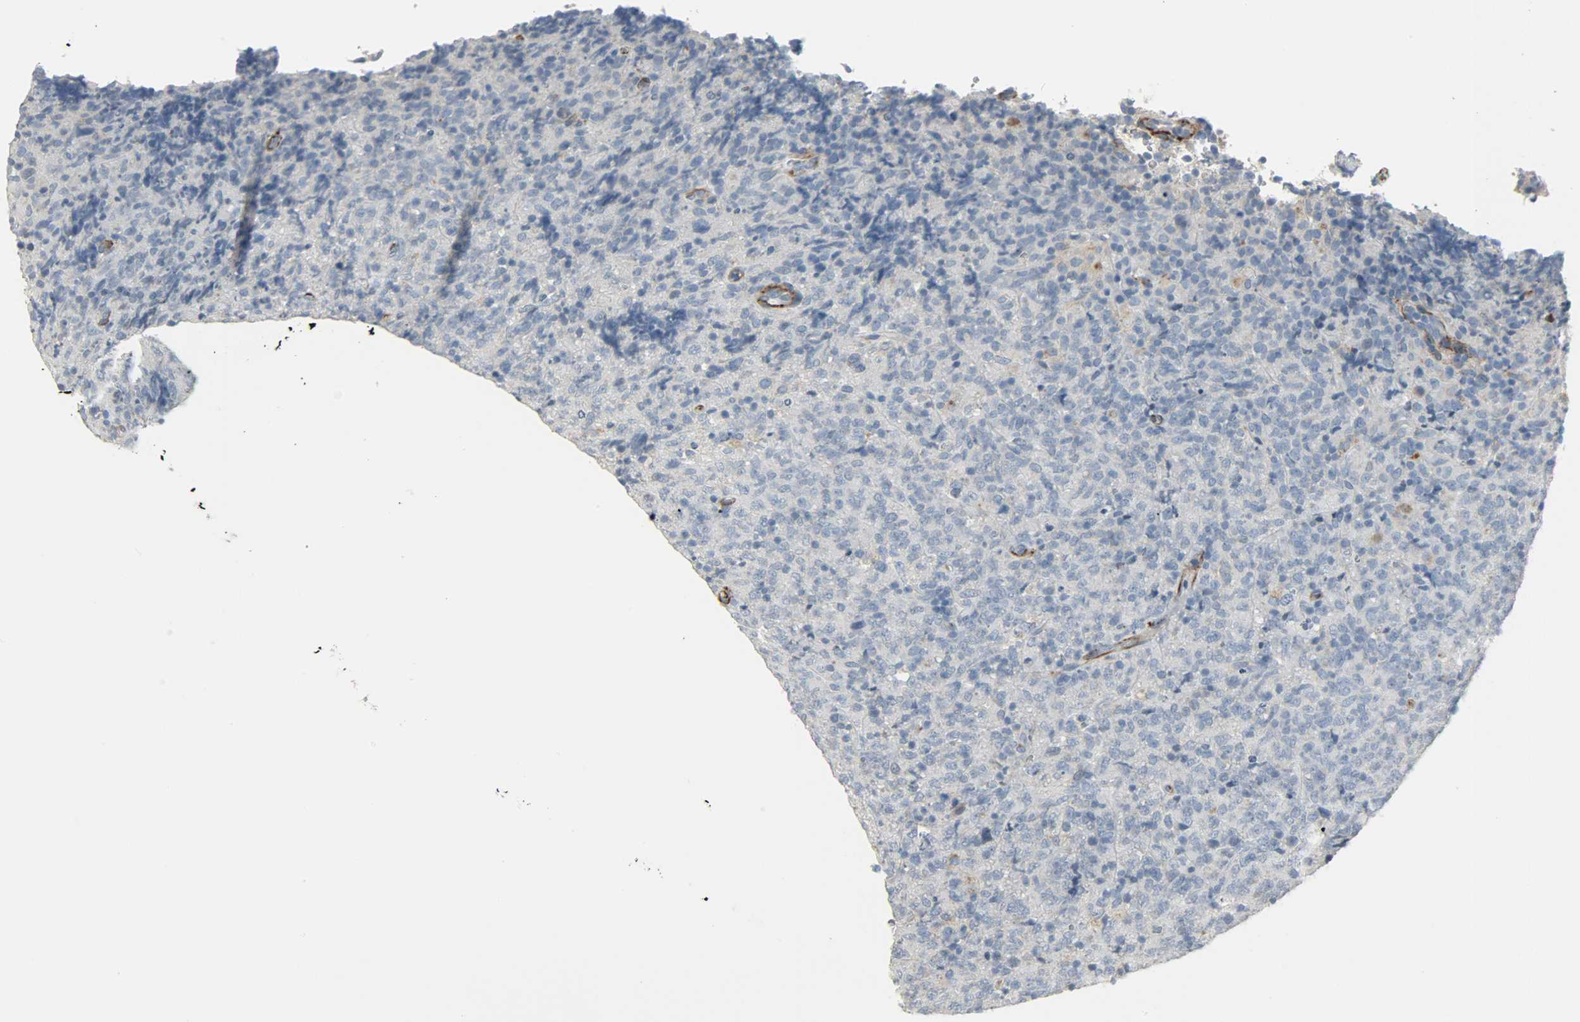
{"staining": {"intensity": "negative", "quantity": "none", "location": "none"}, "tissue": "lymphoma", "cell_type": "Tumor cells", "image_type": "cancer", "snomed": [{"axis": "morphology", "description": "Malignant lymphoma, non-Hodgkin's type, High grade"}, {"axis": "topography", "description": "Tonsil"}], "caption": "High power microscopy photomicrograph of an immunohistochemistry (IHC) histopathology image of lymphoma, revealing no significant expression in tumor cells.", "gene": "ENPEP", "patient": {"sex": "female", "age": 36}}